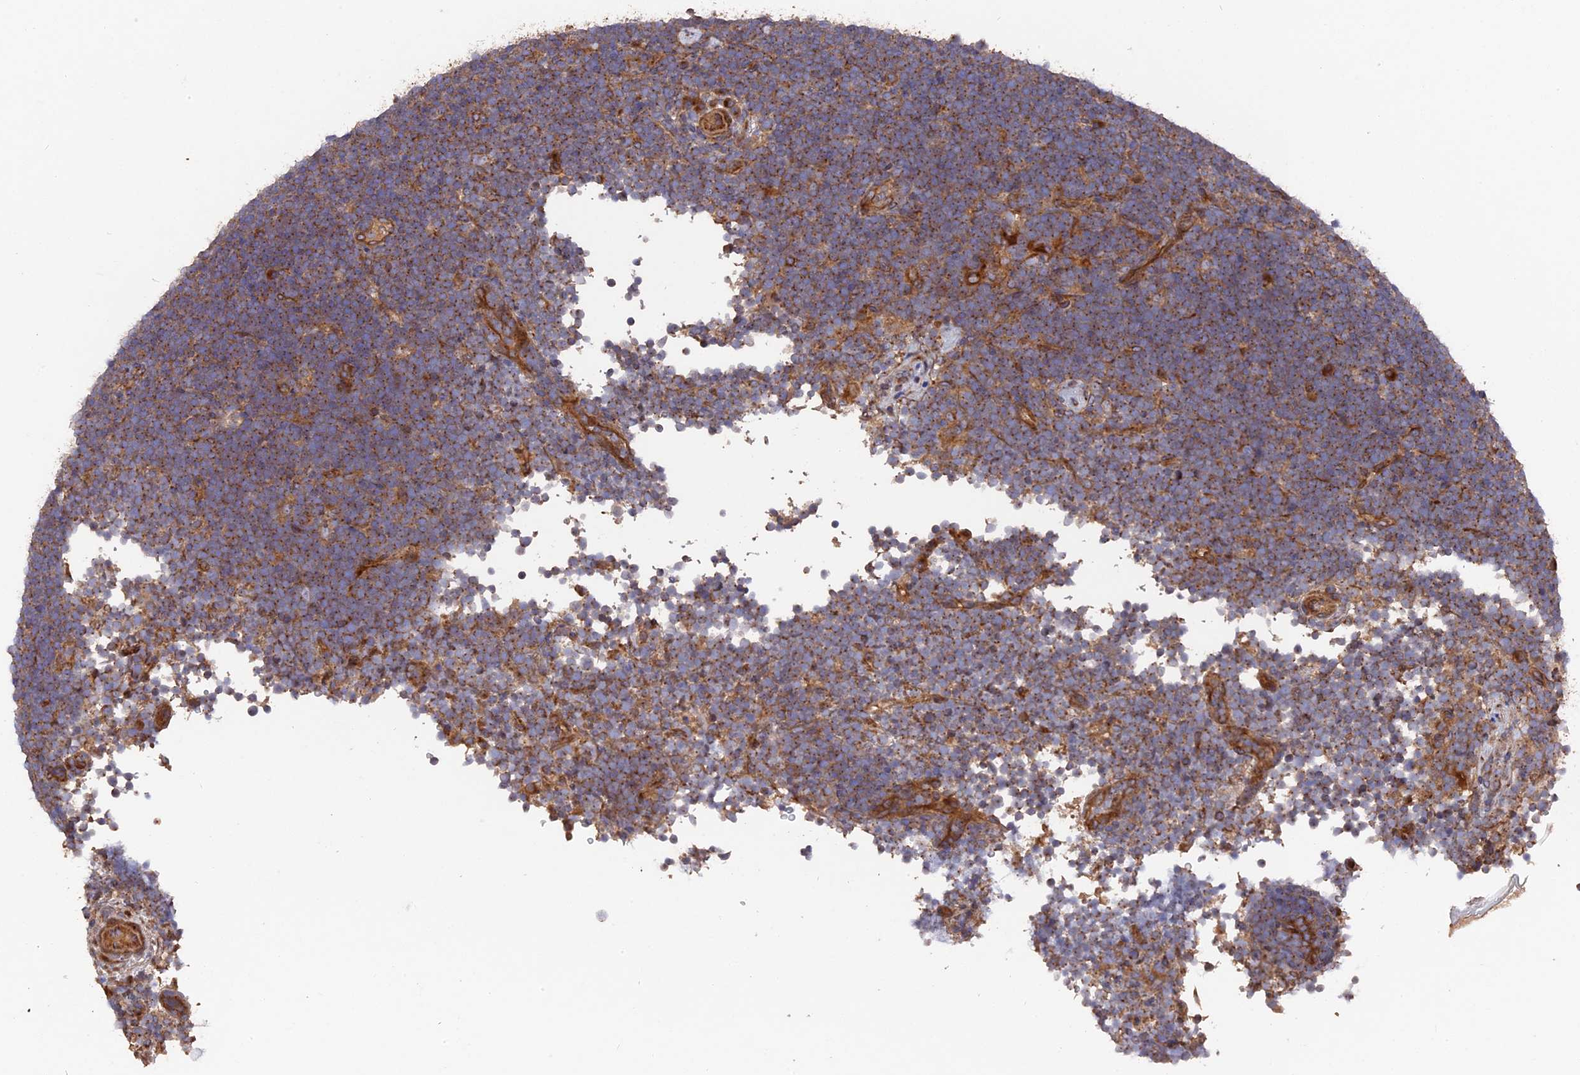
{"staining": {"intensity": "weak", "quantity": "25%-75%", "location": "cytoplasmic/membranous"}, "tissue": "lymphoma", "cell_type": "Tumor cells", "image_type": "cancer", "snomed": [{"axis": "morphology", "description": "Malignant lymphoma, non-Hodgkin's type, High grade"}, {"axis": "topography", "description": "Lymph node"}], "caption": "Lymphoma tissue reveals weak cytoplasmic/membranous expression in approximately 25%-75% of tumor cells", "gene": "DEF8", "patient": {"sex": "male", "age": 13}}